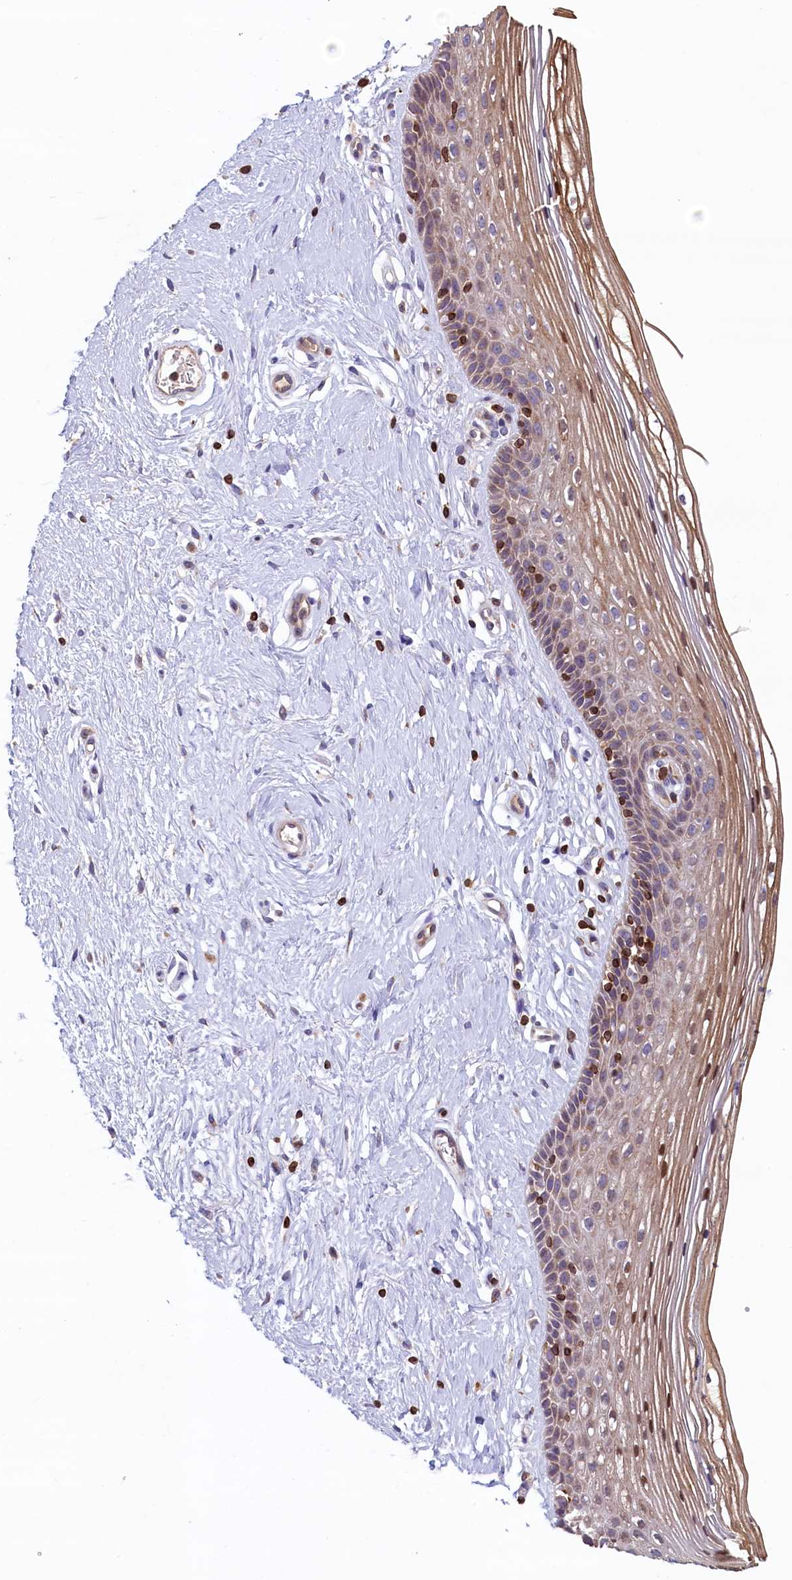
{"staining": {"intensity": "weak", "quantity": "25%-75%", "location": "cytoplasmic/membranous"}, "tissue": "vagina", "cell_type": "Squamous epithelial cells", "image_type": "normal", "snomed": [{"axis": "morphology", "description": "Normal tissue, NOS"}, {"axis": "topography", "description": "Vagina"}], "caption": "Benign vagina was stained to show a protein in brown. There is low levels of weak cytoplasmic/membranous staining in about 25%-75% of squamous epithelial cells. Using DAB (3,3'-diaminobenzidine) (brown) and hematoxylin (blue) stains, captured at high magnification using brightfield microscopy.", "gene": "TRAF3IP3", "patient": {"sex": "female", "age": 46}}